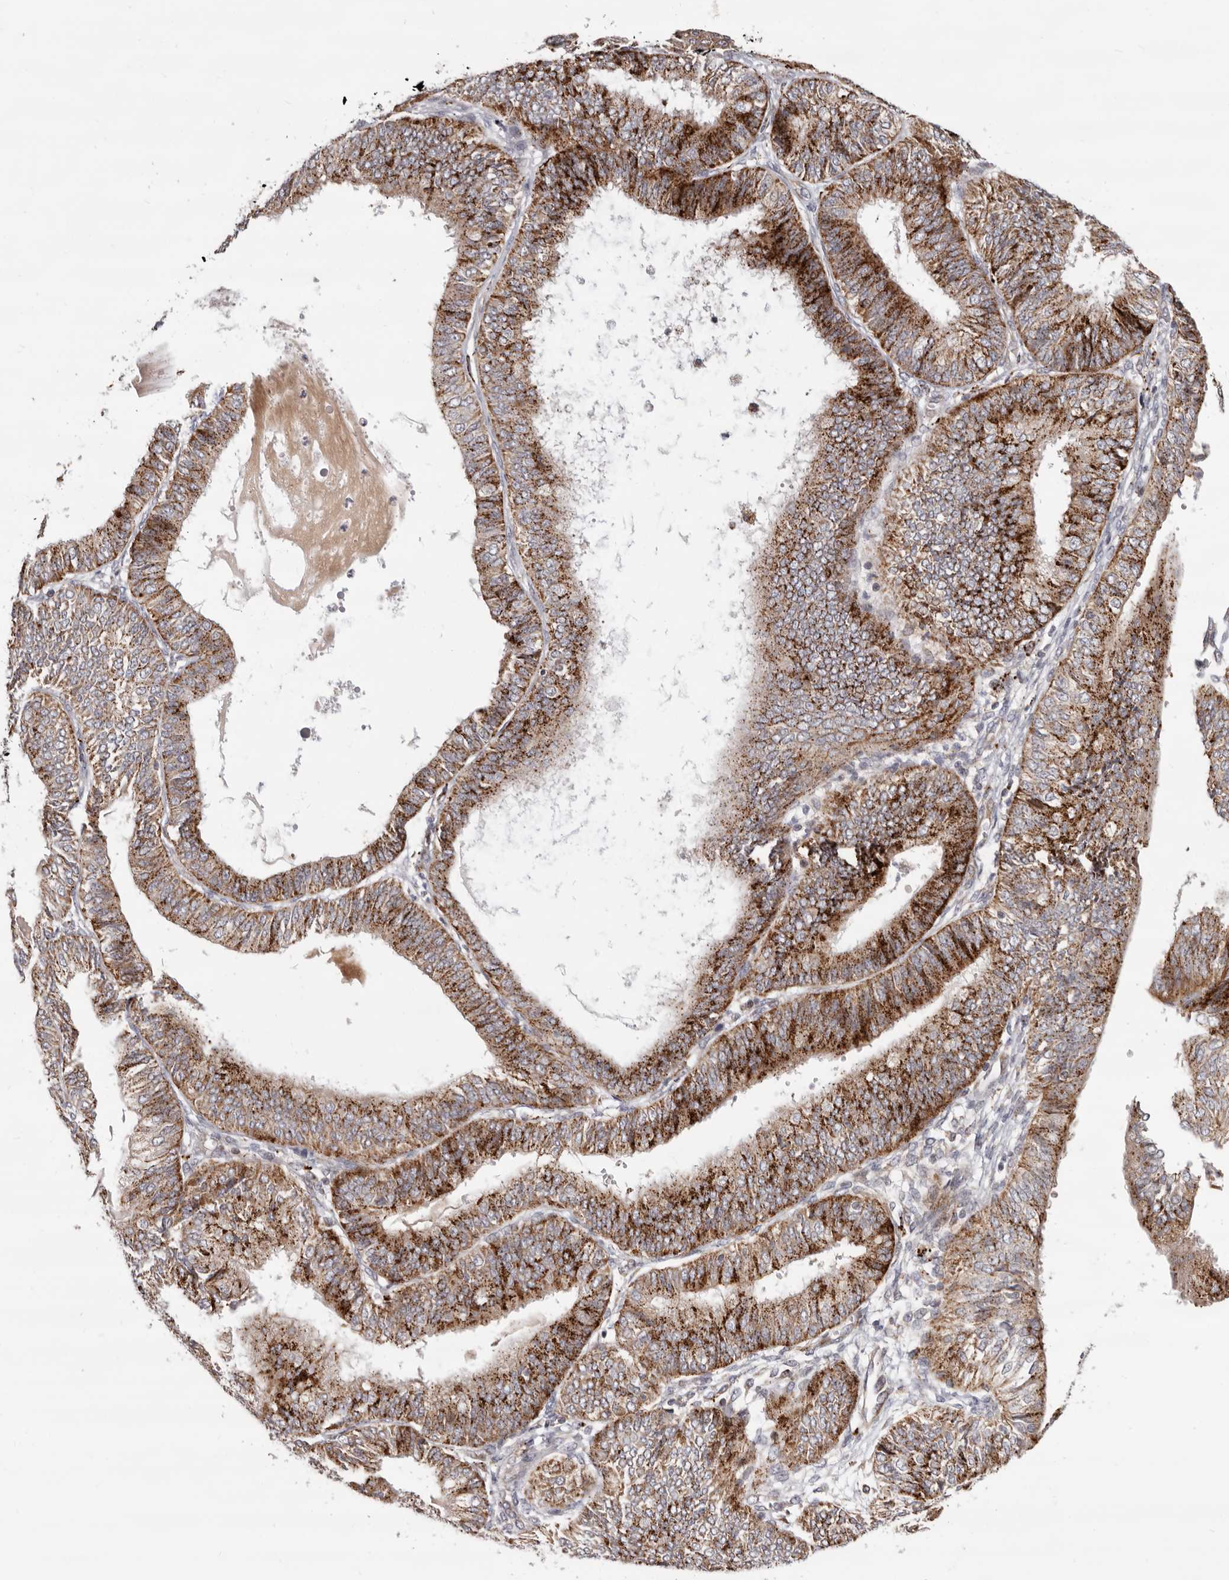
{"staining": {"intensity": "strong", "quantity": "25%-75%", "location": "cytoplasmic/membranous"}, "tissue": "endometrial cancer", "cell_type": "Tumor cells", "image_type": "cancer", "snomed": [{"axis": "morphology", "description": "Adenocarcinoma, NOS"}, {"axis": "topography", "description": "Endometrium"}], "caption": "The immunohistochemical stain highlights strong cytoplasmic/membranous positivity in tumor cells of endometrial cancer (adenocarcinoma) tissue.", "gene": "TOR3A", "patient": {"sex": "female", "age": 58}}